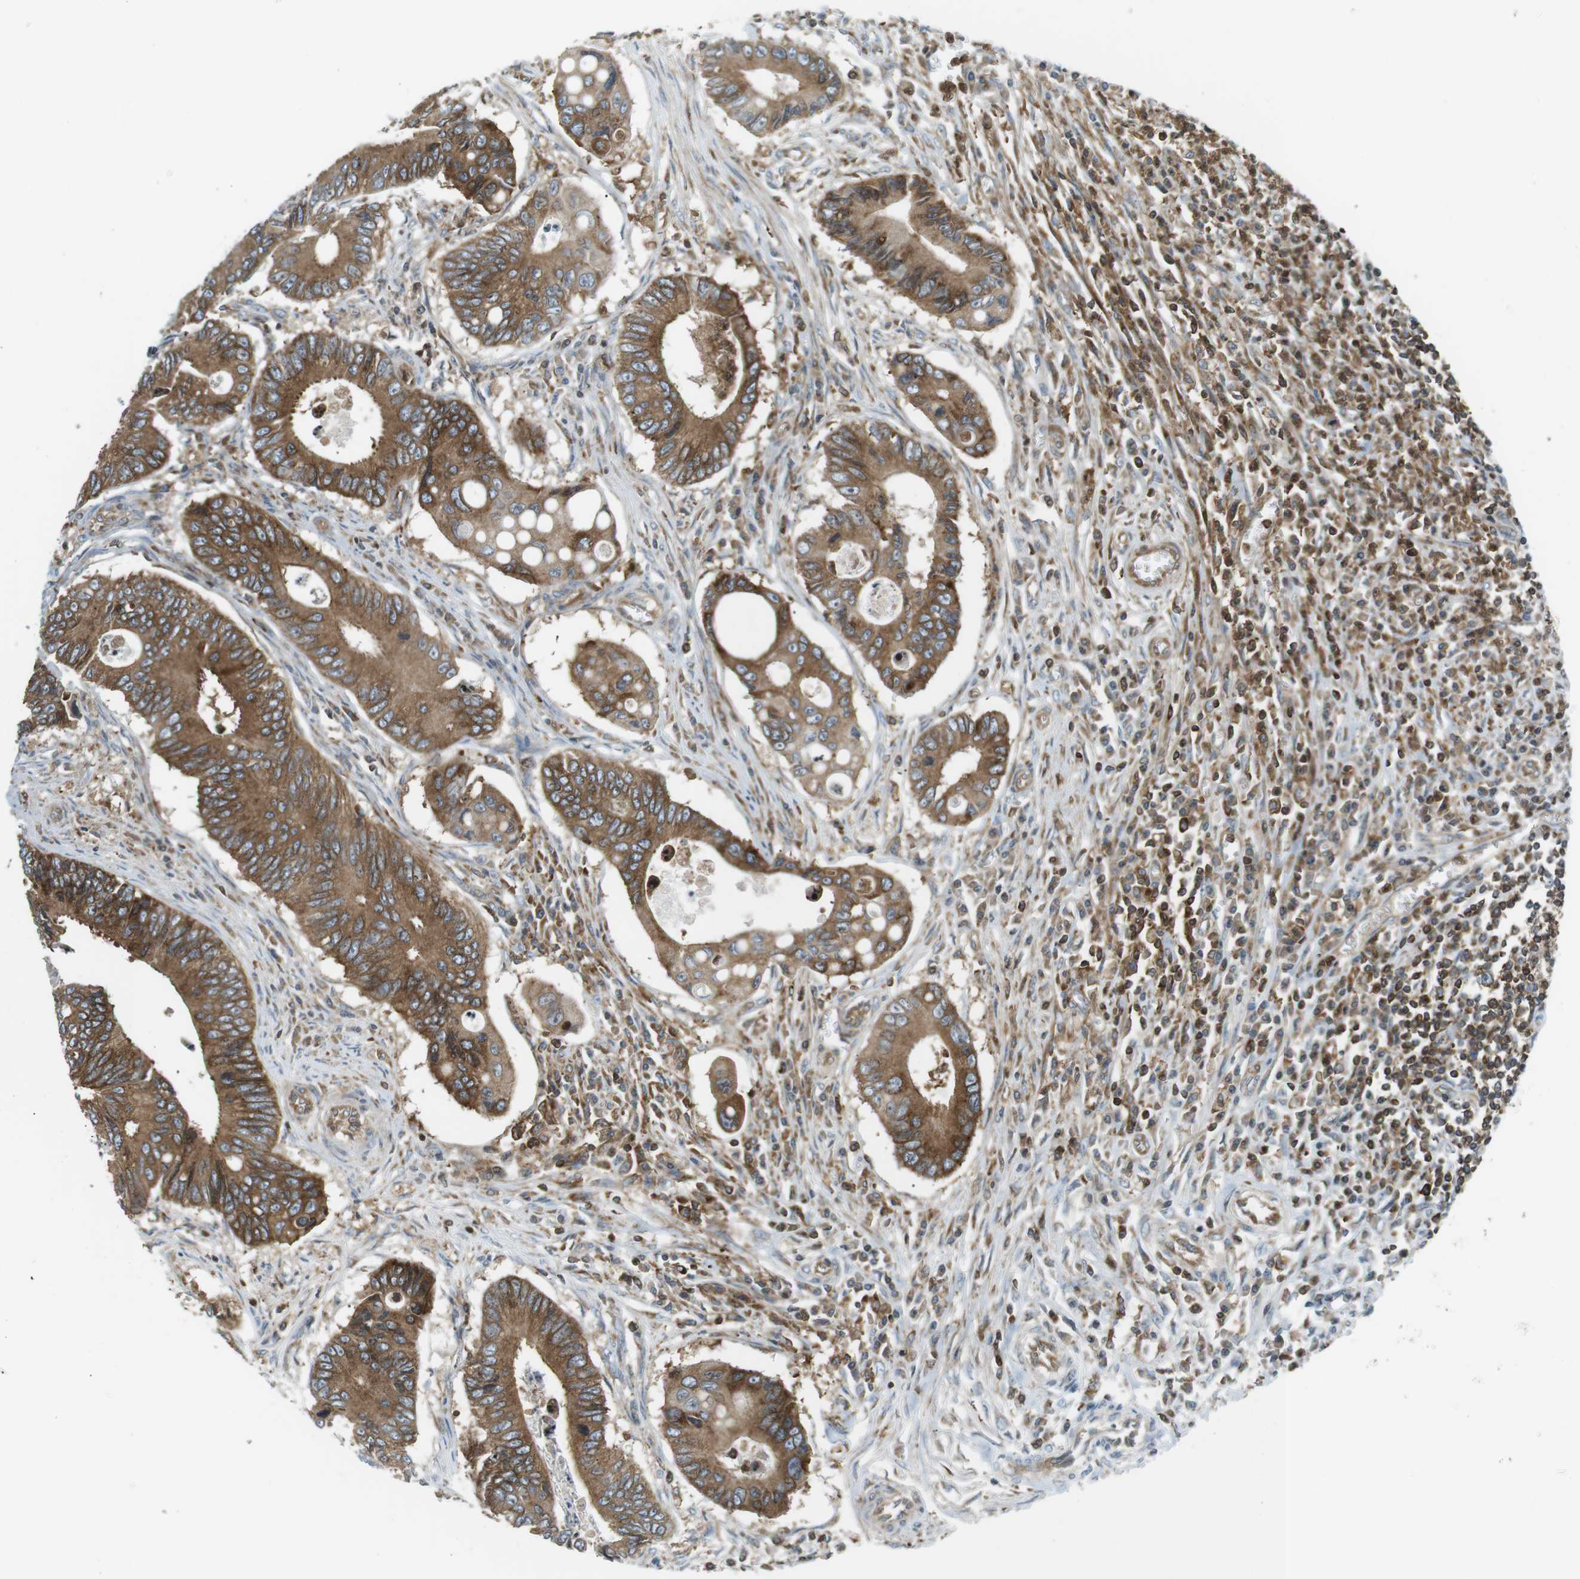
{"staining": {"intensity": "moderate", "quantity": ">75%", "location": "cytoplasmic/membranous"}, "tissue": "colorectal cancer", "cell_type": "Tumor cells", "image_type": "cancer", "snomed": [{"axis": "morphology", "description": "Inflammation, NOS"}, {"axis": "morphology", "description": "Adenocarcinoma, NOS"}, {"axis": "topography", "description": "Colon"}], "caption": "This is an image of immunohistochemistry staining of colorectal cancer (adenocarcinoma), which shows moderate staining in the cytoplasmic/membranous of tumor cells.", "gene": "FLII", "patient": {"sex": "male", "age": 72}}